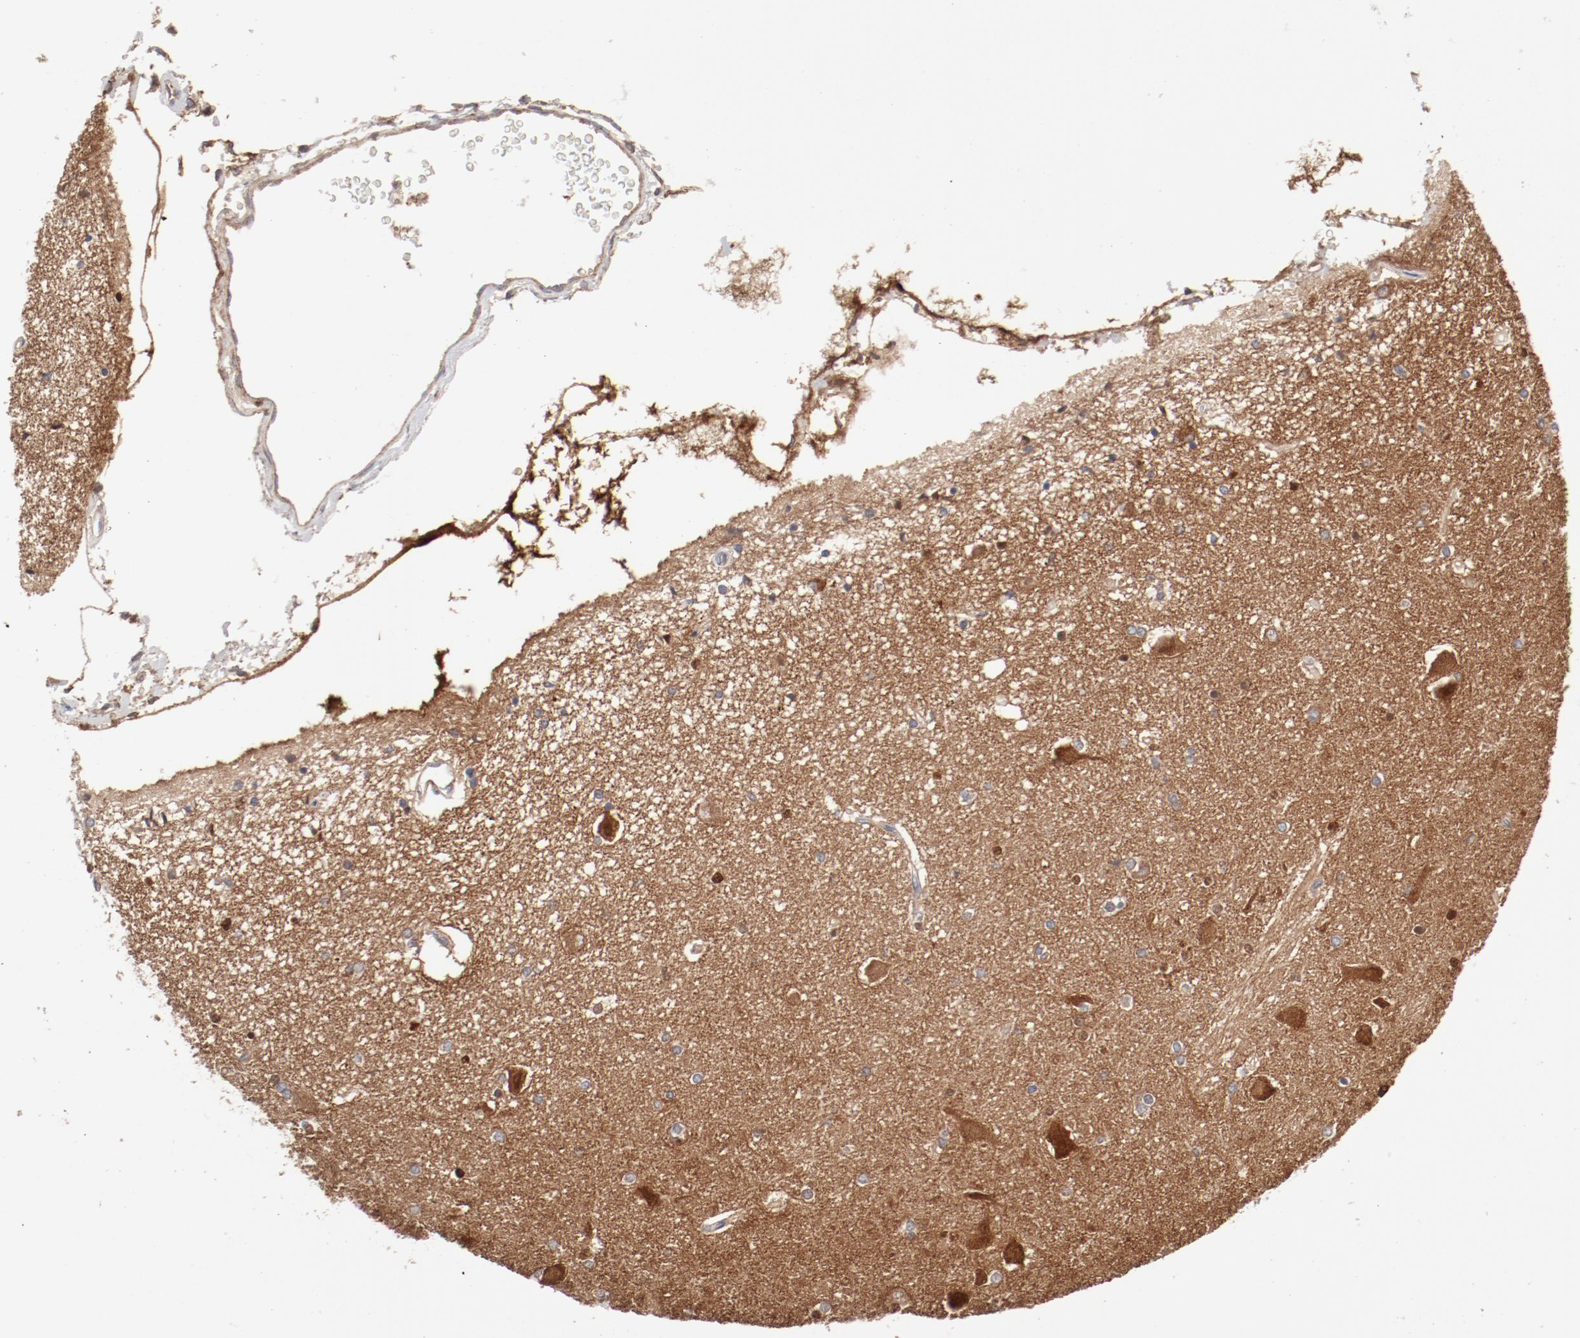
{"staining": {"intensity": "negative", "quantity": "none", "location": "none"}, "tissue": "hippocampus", "cell_type": "Glial cells", "image_type": "normal", "snomed": [{"axis": "morphology", "description": "Normal tissue, NOS"}, {"axis": "topography", "description": "Hippocampus"}], "caption": "A micrograph of human hippocampus is negative for staining in glial cells. (DAB (3,3'-diaminobenzidine) immunohistochemistry (IHC), high magnification).", "gene": "AP2A1", "patient": {"sex": "female", "age": 54}}